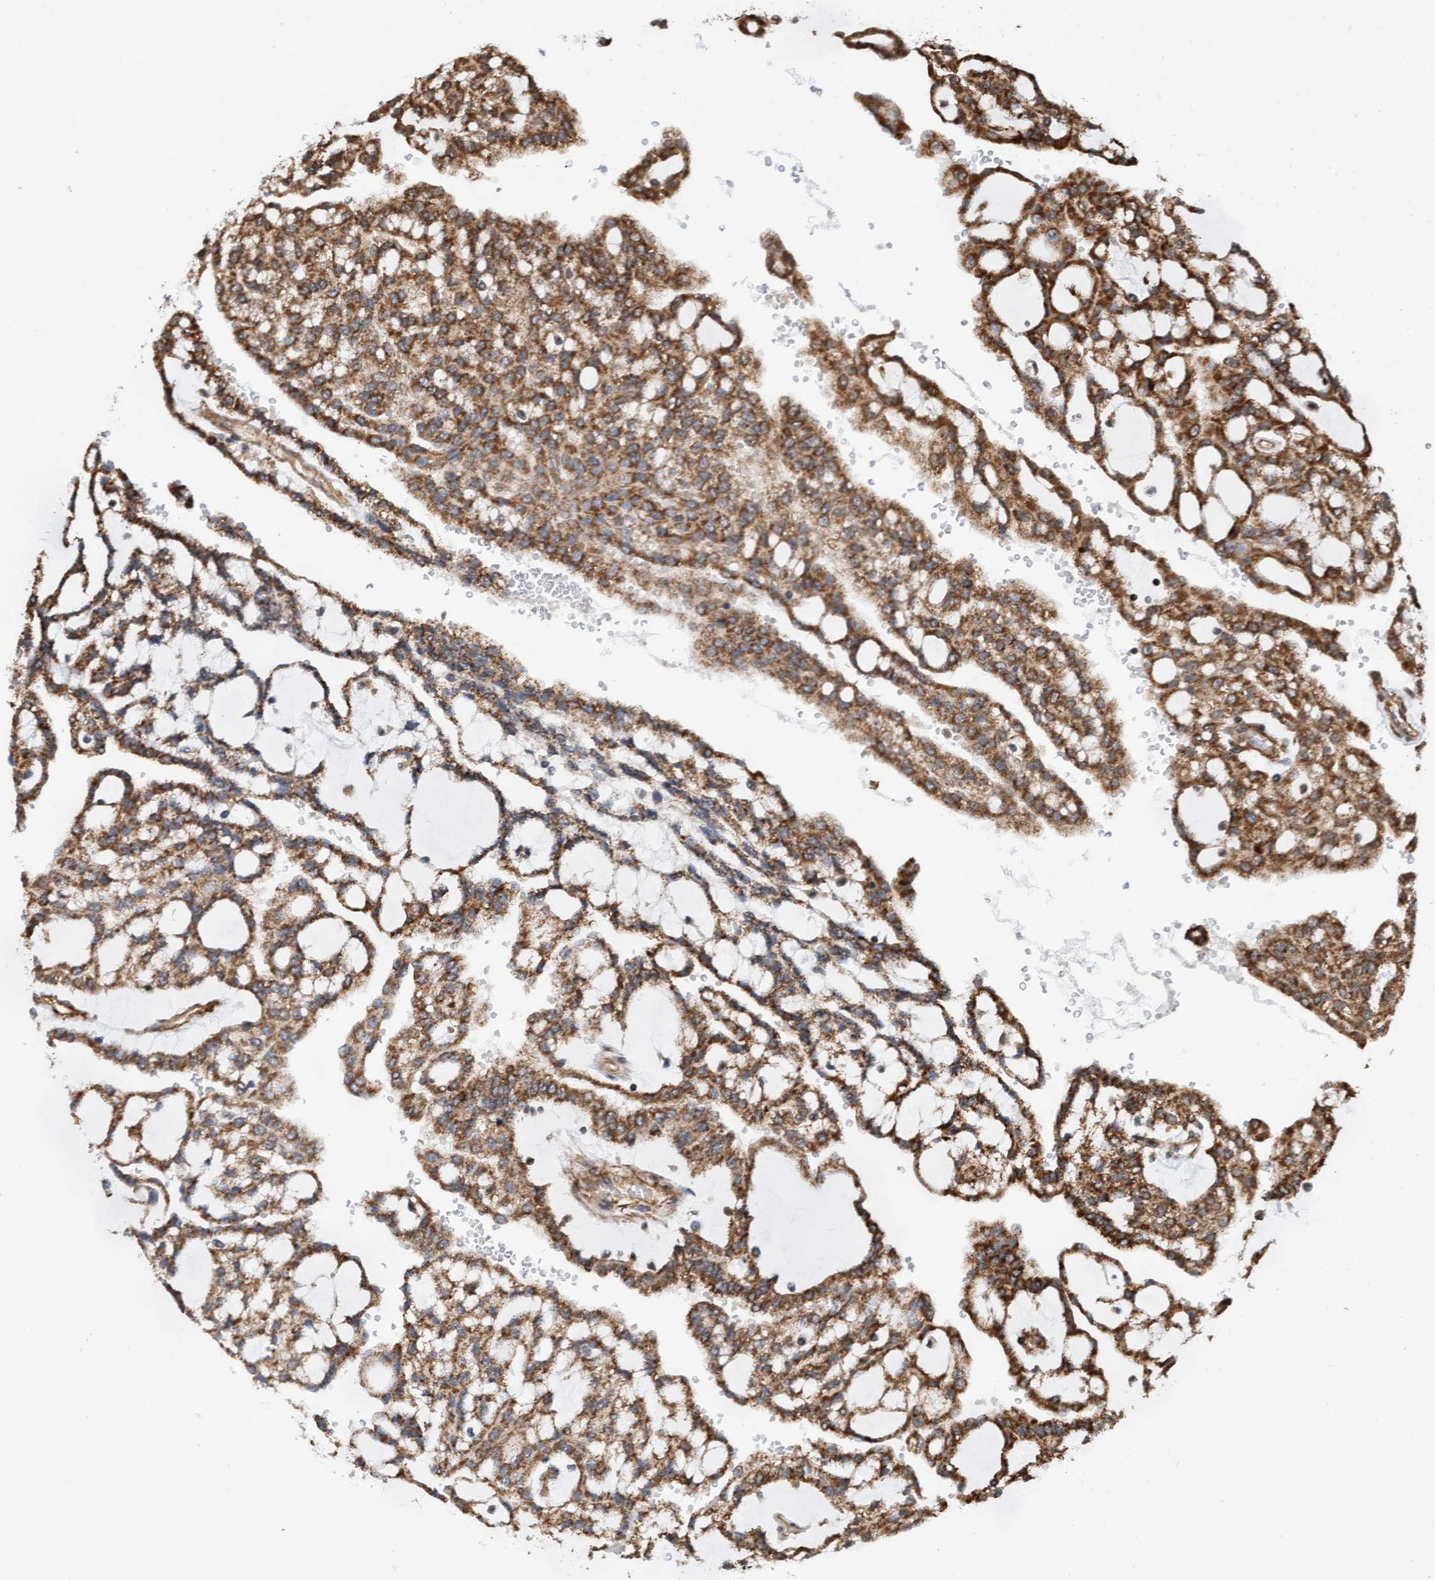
{"staining": {"intensity": "moderate", "quantity": ">75%", "location": "cytoplasmic/membranous"}, "tissue": "renal cancer", "cell_type": "Tumor cells", "image_type": "cancer", "snomed": [{"axis": "morphology", "description": "Adenocarcinoma, NOS"}, {"axis": "topography", "description": "Kidney"}], "caption": "Adenocarcinoma (renal) was stained to show a protein in brown. There is medium levels of moderate cytoplasmic/membranous positivity in approximately >75% of tumor cells.", "gene": "STXBP4", "patient": {"sex": "male", "age": 63}}